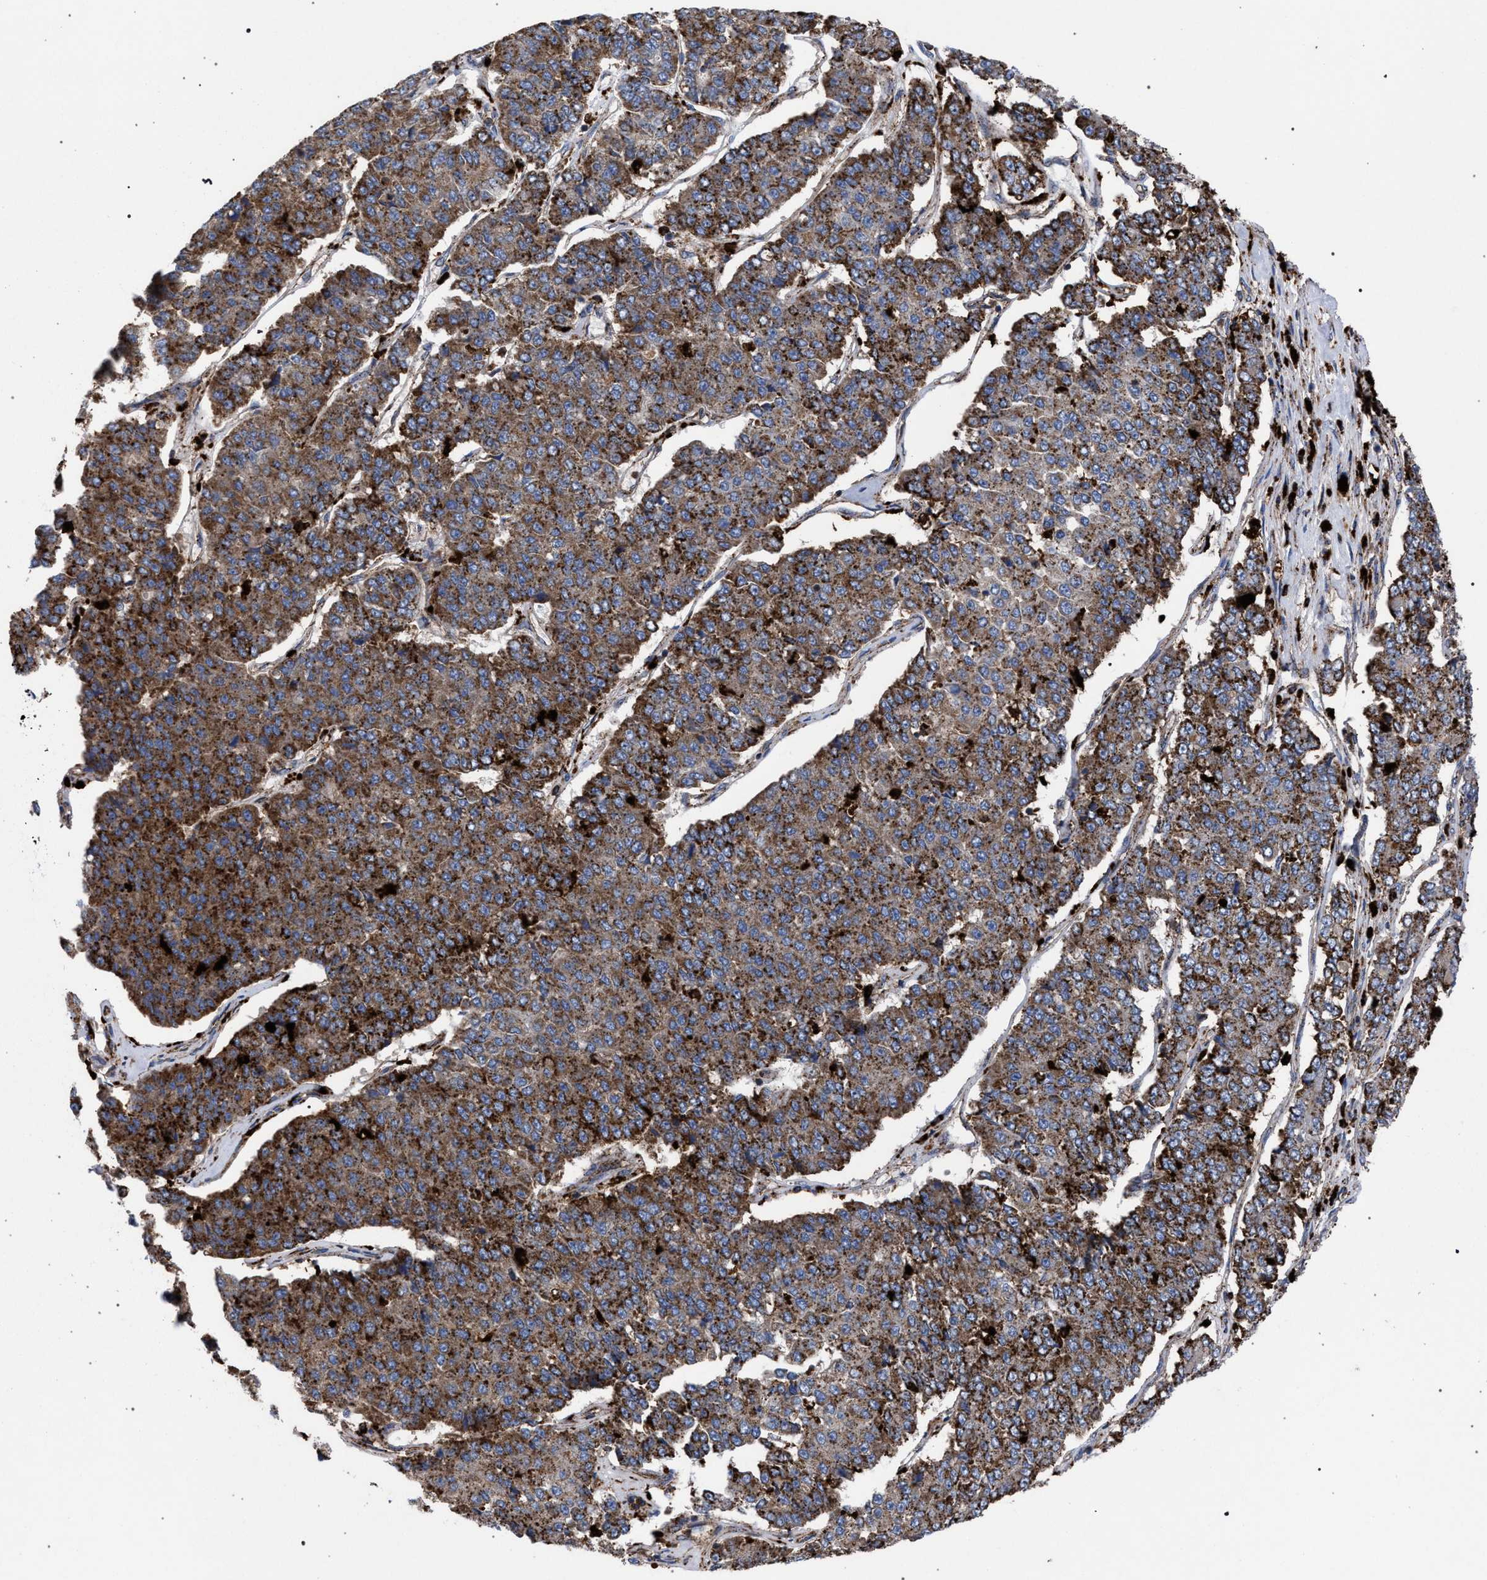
{"staining": {"intensity": "strong", "quantity": ">75%", "location": "cytoplasmic/membranous"}, "tissue": "pancreatic cancer", "cell_type": "Tumor cells", "image_type": "cancer", "snomed": [{"axis": "morphology", "description": "Adenocarcinoma, NOS"}, {"axis": "topography", "description": "Pancreas"}], "caption": "Immunohistochemistry (IHC) histopathology image of pancreatic adenocarcinoma stained for a protein (brown), which displays high levels of strong cytoplasmic/membranous positivity in approximately >75% of tumor cells.", "gene": "PPT1", "patient": {"sex": "male", "age": 50}}